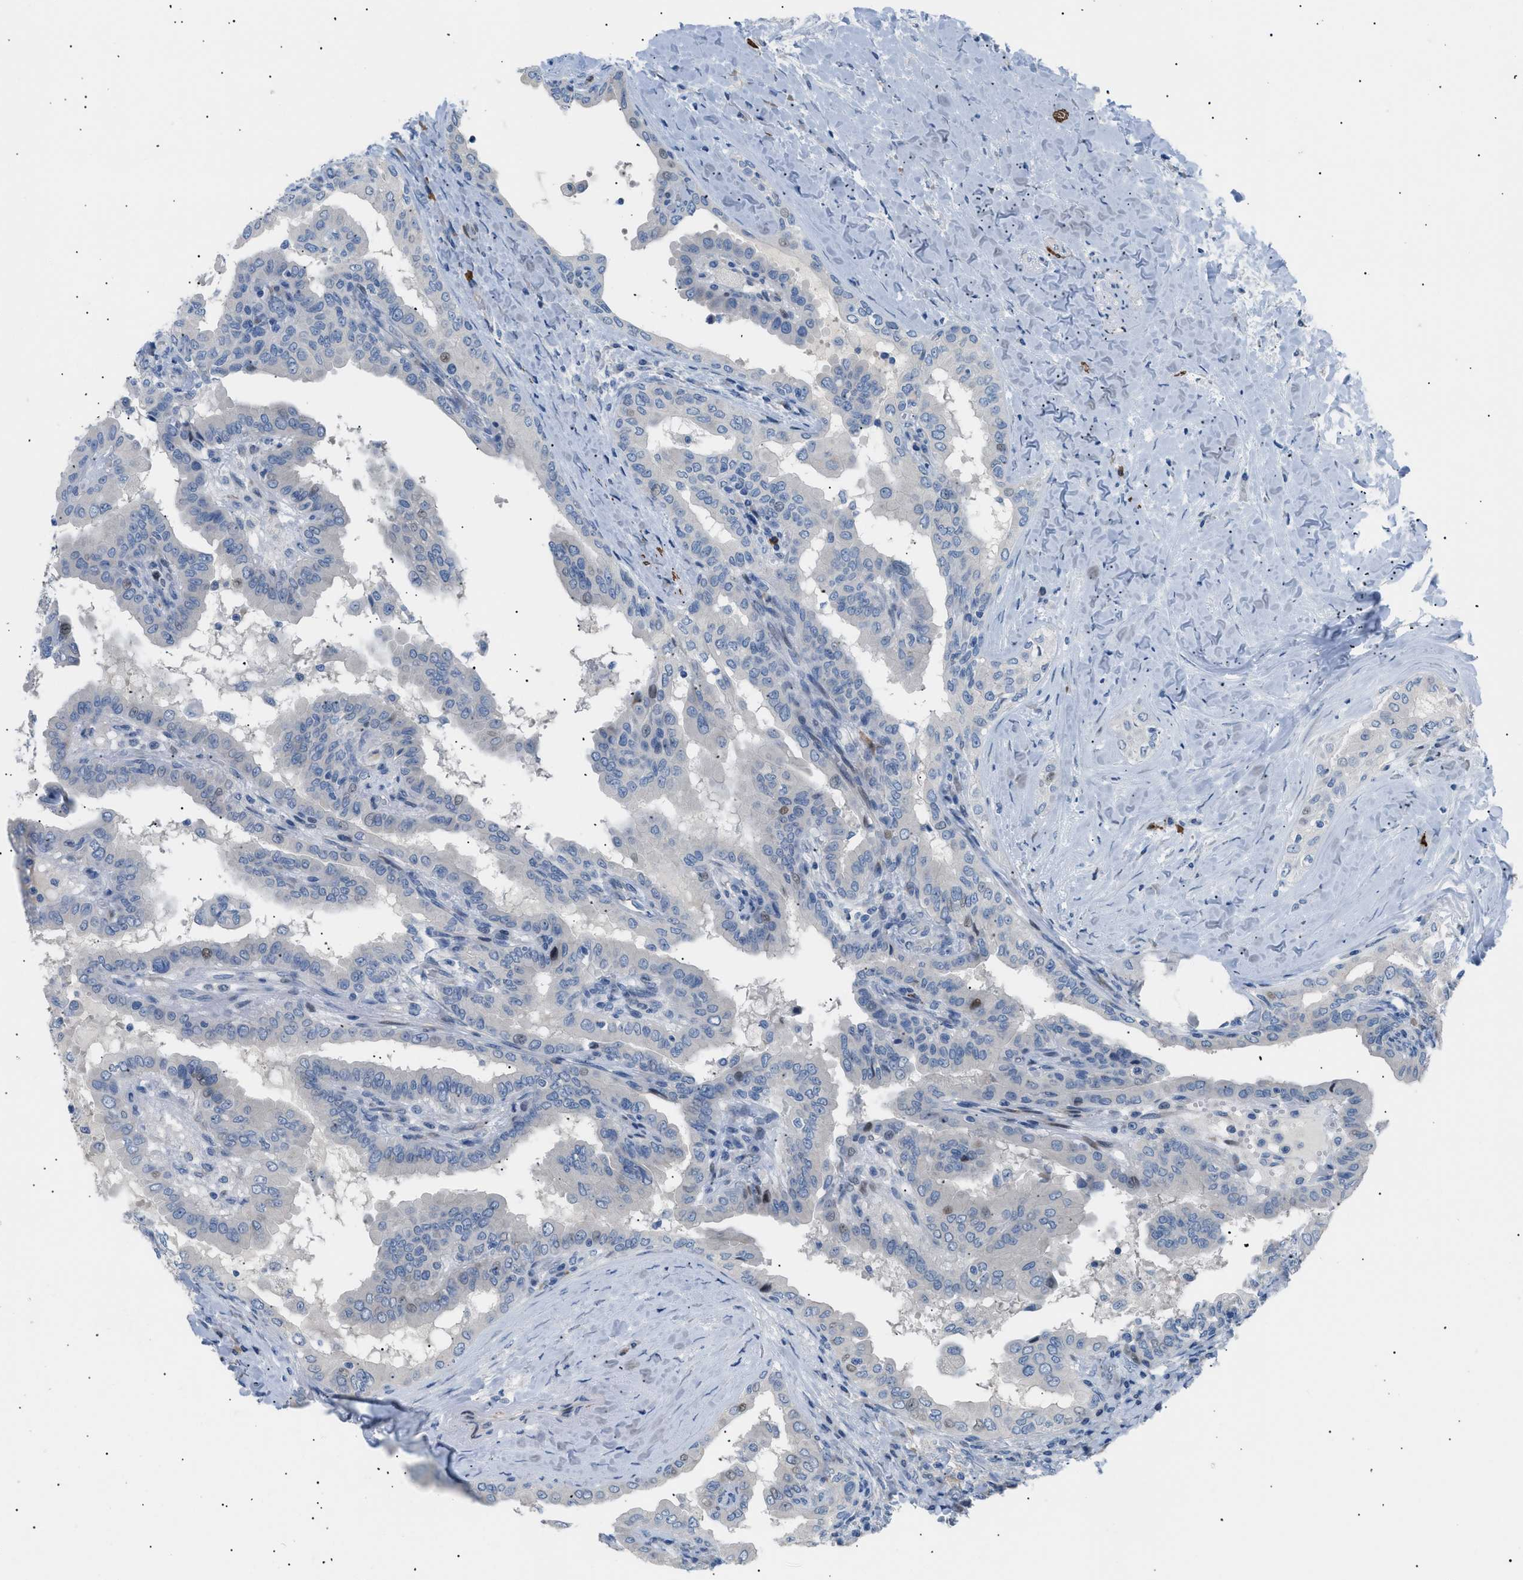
{"staining": {"intensity": "strong", "quantity": "<25%", "location": "nuclear"}, "tissue": "thyroid cancer", "cell_type": "Tumor cells", "image_type": "cancer", "snomed": [{"axis": "morphology", "description": "Papillary adenocarcinoma, NOS"}, {"axis": "topography", "description": "Thyroid gland"}], "caption": "Thyroid cancer stained with a protein marker displays strong staining in tumor cells.", "gene": "ICA1", "patient": {"sex": "male", "age": 33}}